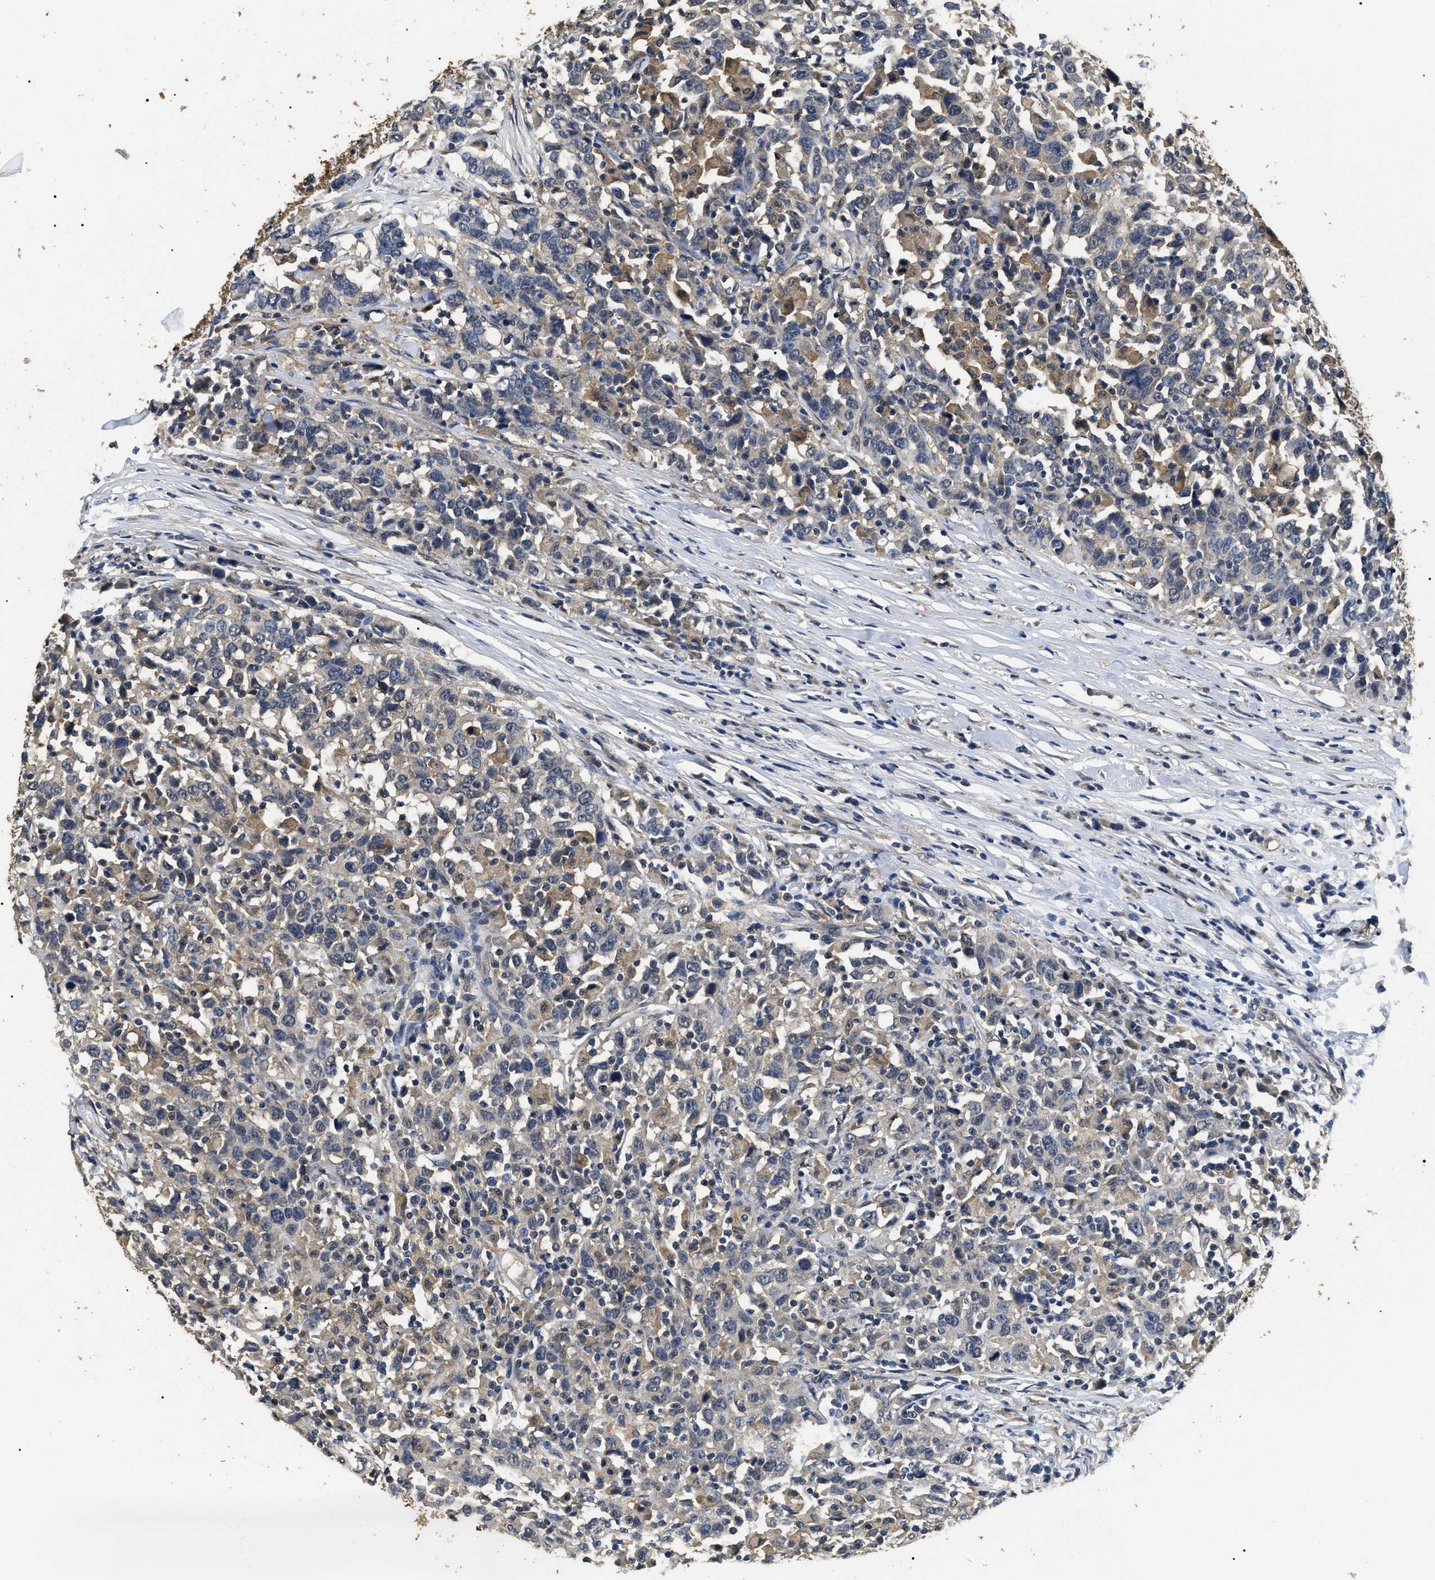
{"staining": {"intensity": "negative", "quantity": "none", "location": "none"}, "tissue": "urothelial cancer", "cell_type": "Tumor cells", "image_type": "cancer", "snomed": [{"axis": "morphology", "description": "Urothelial carcinoma, High grade"}, {"axis": "topography", "description": "Urinary bladder"}], "caption": "A photomicrograph of high-grade urothelial carcinoma stained for a protein exhibits no brown staining in tumor cells.", "gene": "PSMD8", "patient": {"sex": "male", "age": 61}}